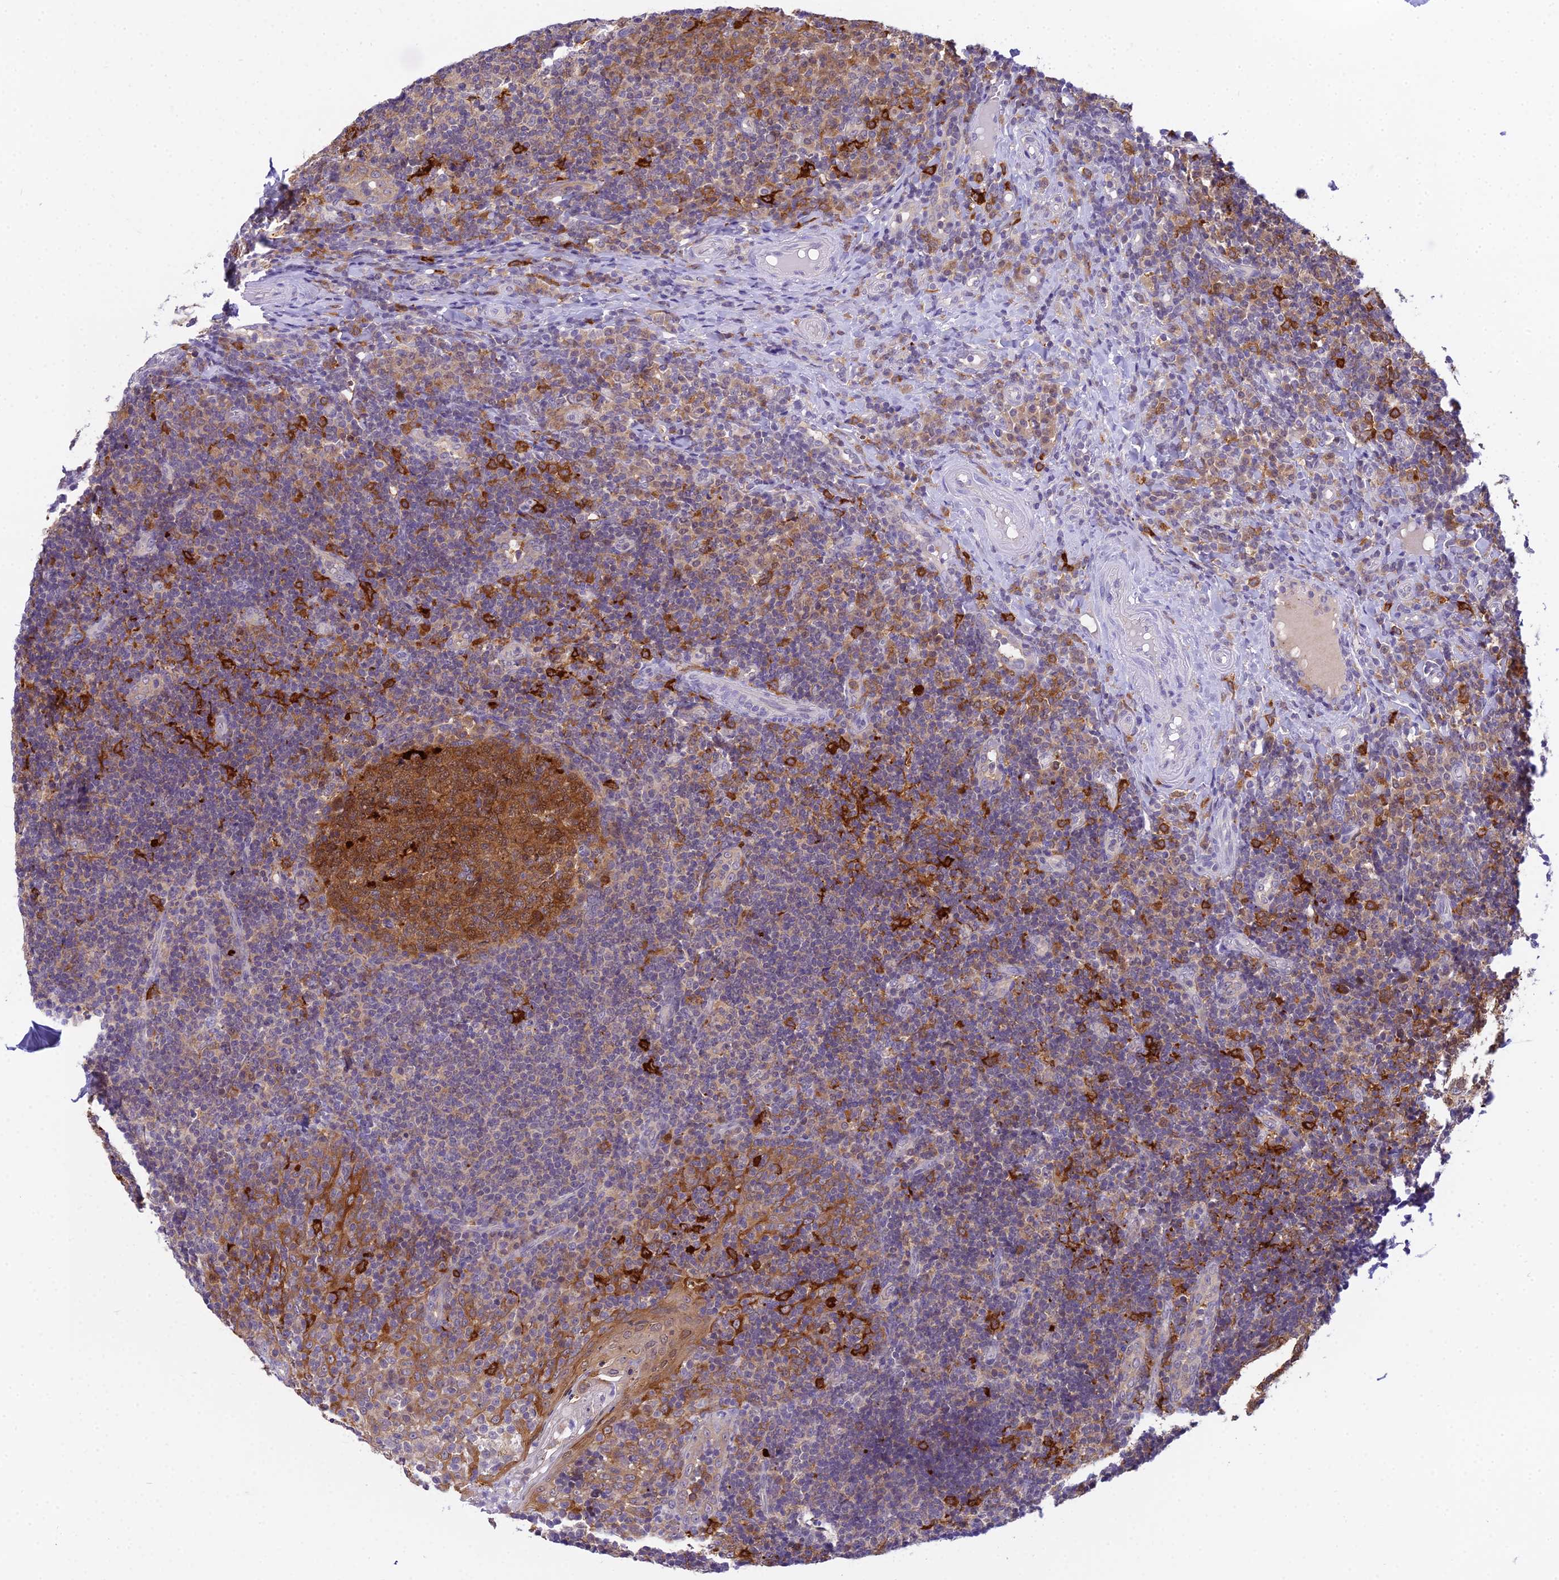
{"staining": {"intensity": "moderate", "quantity": ">75%", "location": "cytoplasmic/membranous,nuclear"}, "tissue": "tonsil", "cell_type": "Germinal center cells", "image_type": "normal", "snomed": [{"axis": "morphology", "description": "Normal tissue, NOS"}, {"axis": "topography", "description": "Tonsil"}], "caption": "A micrograph of human tonsil stained for a protein displays moderate cytoplasmic/membranous,nuclear brown staining in germinal center cells.", "gene": "UBE2G1", "patient": {"sex": "female", "age": 40}}